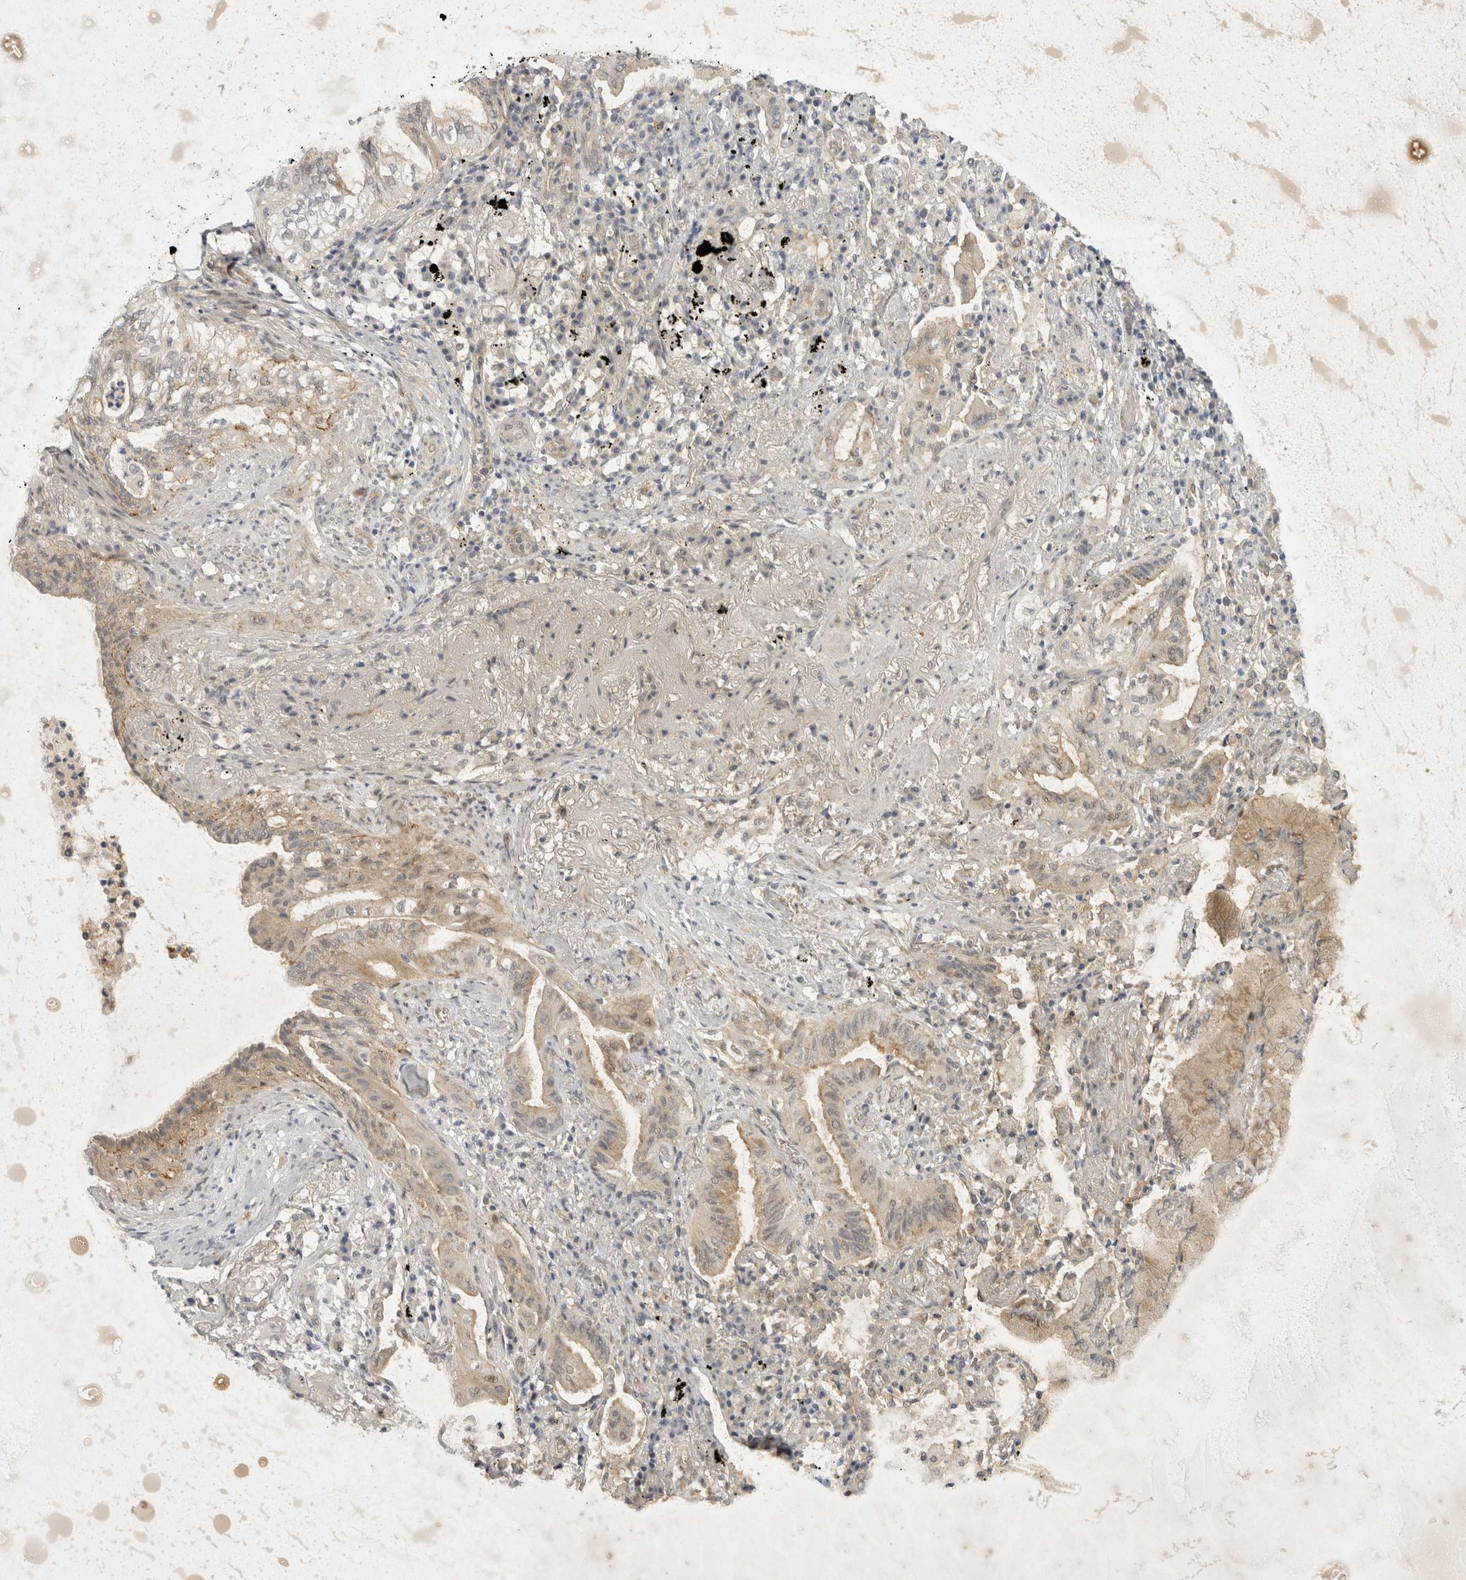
{"staining": {"intensity": "weak", "quantity": ">75%", "location": "cytoplasmic/membranous"}, "tissue": "lung cancer", "cell_type": "Tumor cells", "image_type": "cancer", "snomed": [{"axis": "morphology", "description": "Adenocarcinoma, NOS"}, {"axis": "topography", "description": "Lung"}], "caption": "There is low levels of weak cytoplasmic/membranous positivity in tumor cells of adenocarcinoma (lung), as demonstrated by immunohistochemical staining (brown color).", "gene": "TOM1L2", "patient": {"sex": "female", "age": 70}}